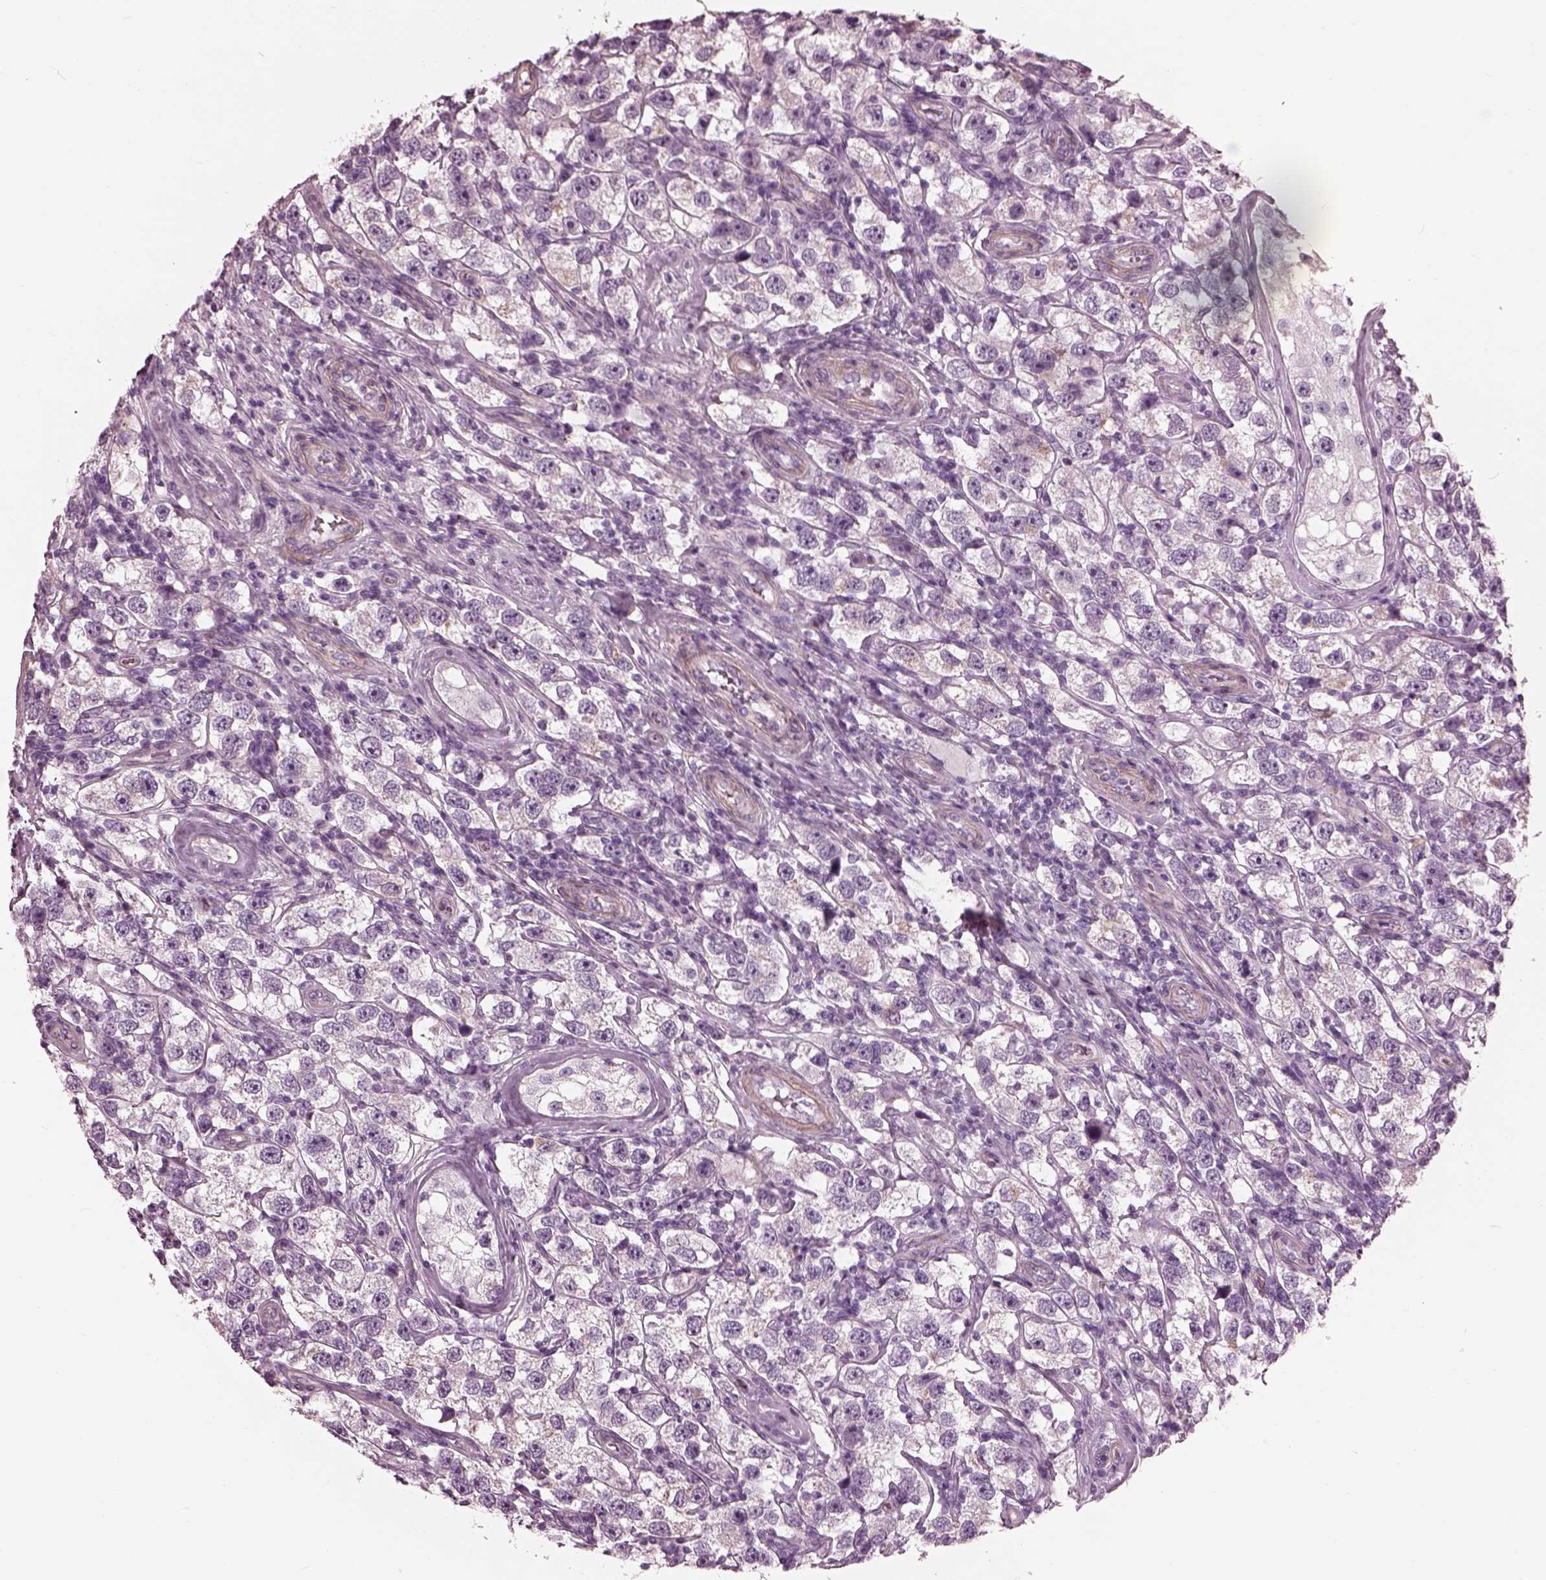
{"staining": {"intensity": "negative", "quantity": "none", "location": "none"}, "tissue": "testis cancer", "cell_type": "Tumor cells", "image_type": "cancer", "snomed": [{"axis": "morphology", "description": "Seminoma, NOS"}, {"axis": "topography", "description": "Testis"}], "caption": "IHC micrograph of human seminoma (testis) stained for a protein (brown), which displays no positivity in tumor cells. Nuclei are stained in blue.", "gene": "BFSP1", "patient": {"sex": "male", "age": 26}}